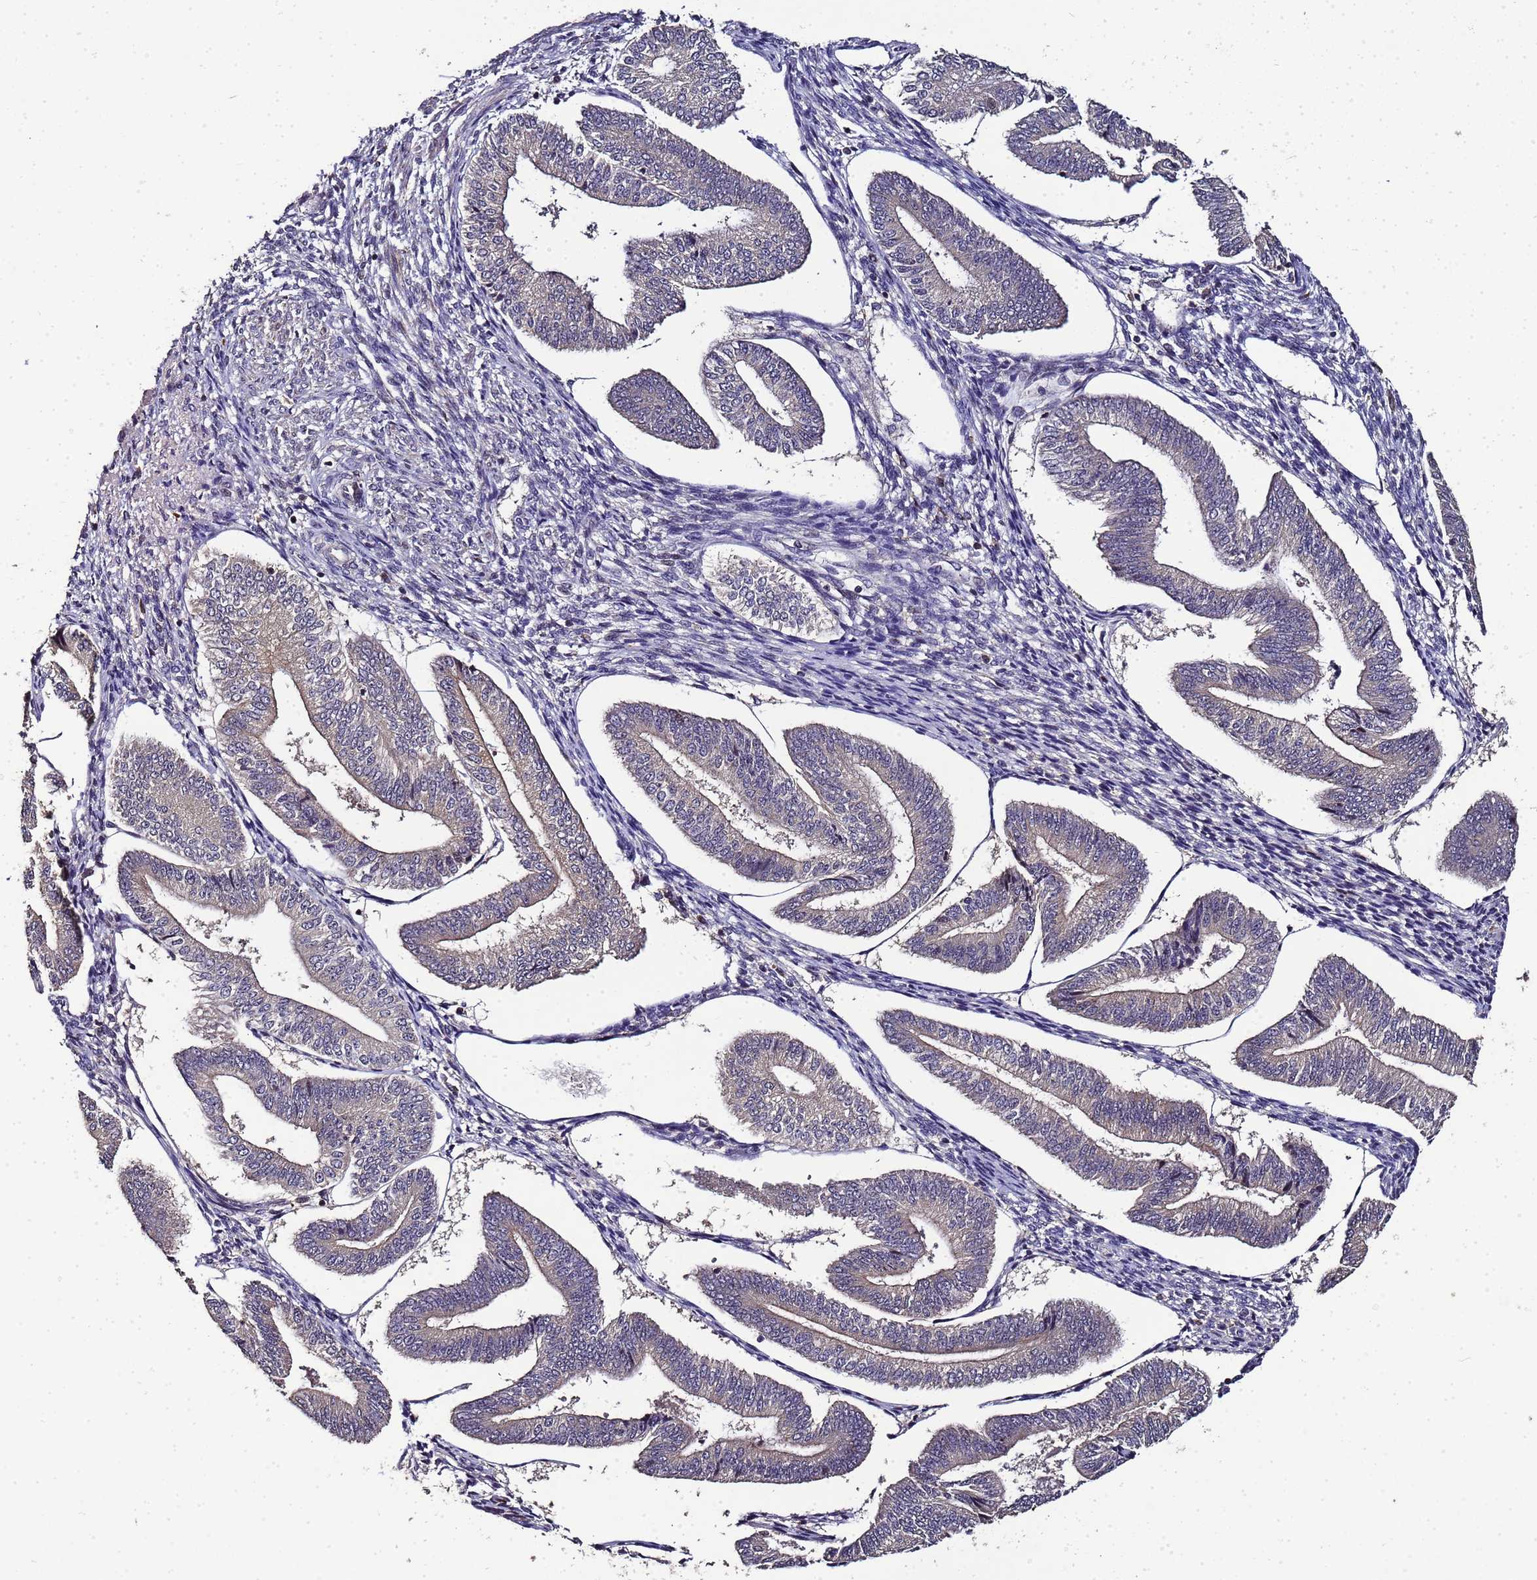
{"staining": {"intensity": "negative", "quantity": "none", "location": "none"}, "tissue": "endometrium", "cell_type": "Cells in endometrial stroma", "image_type": "normal", "snomed": [{"axis": "morphology", "description": "Normal tissue, NOS"}, {"axis": "topography", "description": "Endometrium"}], "caption": "This is an IHC photomicrograph of unremarkable endometrium. There is no positivity in cells in endometrial stroma.", "gene": "LGI4", "patient": {"sex": "female", "age": 34}}